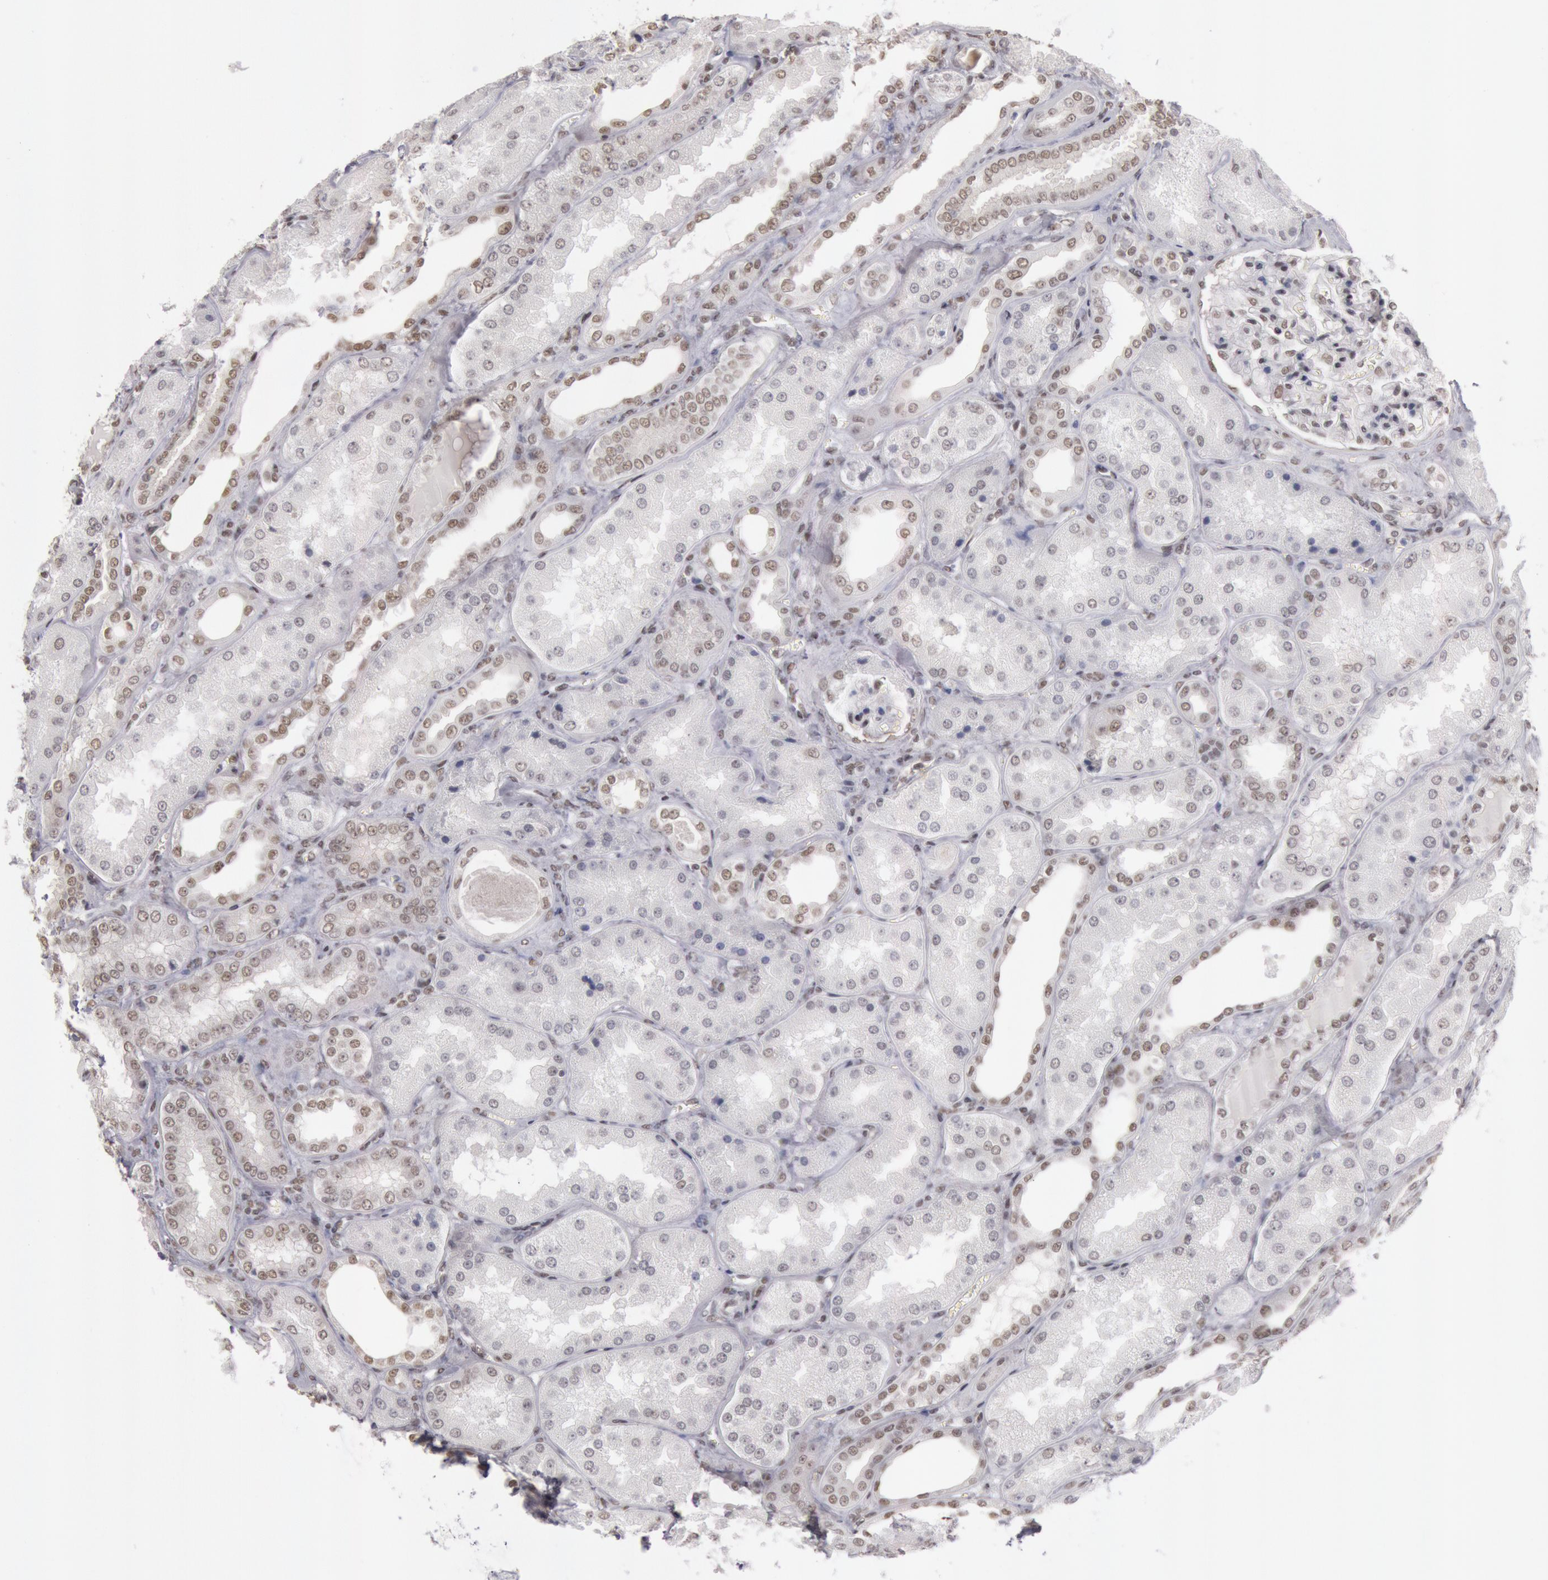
{"staining": {"intensity": "moderate", "quantity": "25%-75%", "location": "nuclear"}, "tissue": "kidney", "cell_type": "Cells in glomeruli", "image_type": "normal", "snomed": [{"axis": "morphology", "description": "Normal tissue, NOS"}, {"axis": "topography", "description": "Kidney"}], "caption": "Moderate nuclear positivity is identified in about 25%-75% of cells in glomeruli in unremarkable kidney.", "gene": "ESS2", "patient": {"sex": "female", "age": 56}}